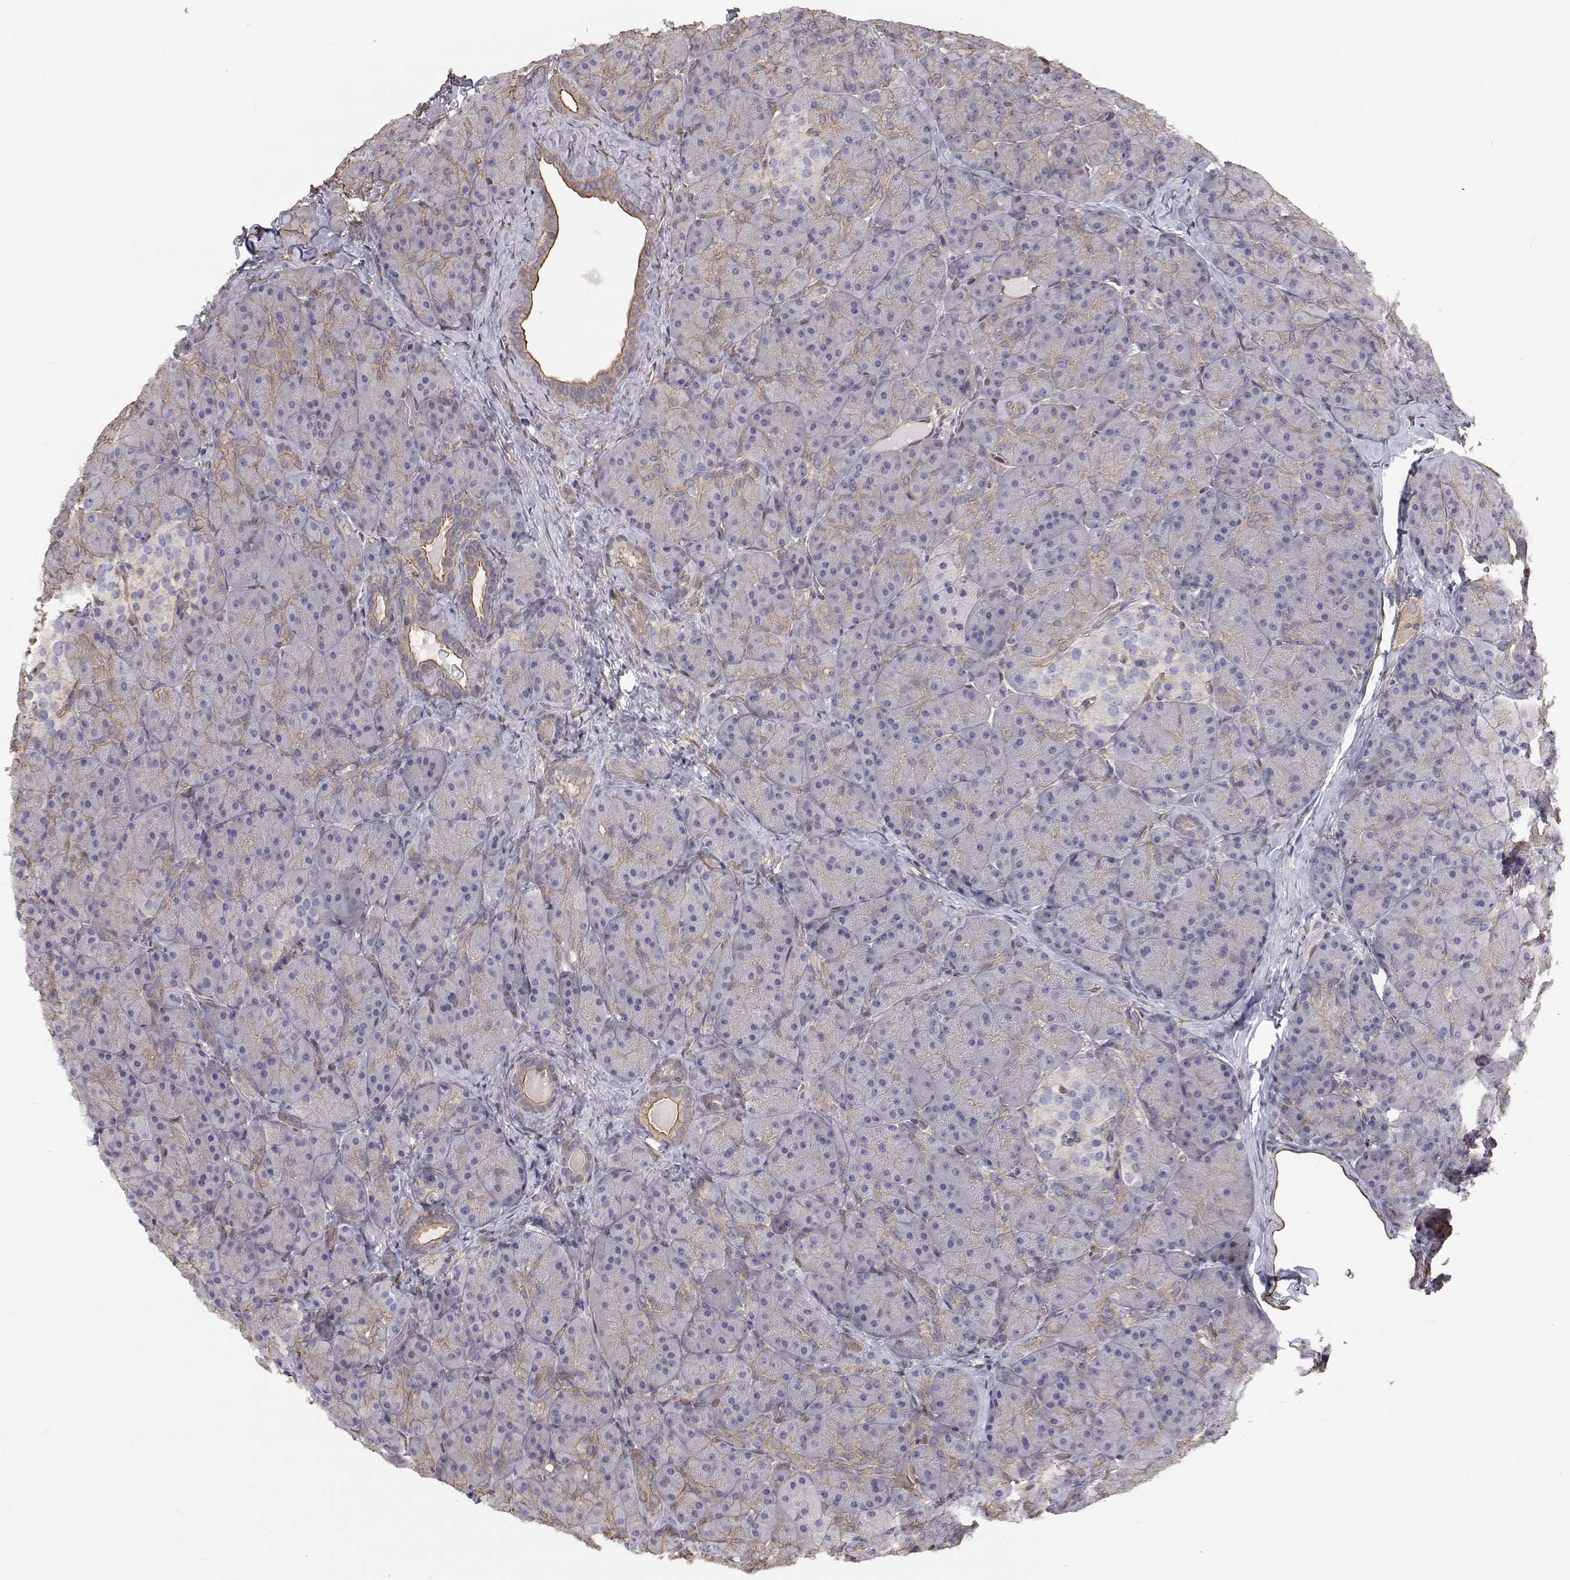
{"staining": {"intensity": "weak", "quantity": "<25%", "location": "cytoplasmic/membranous"}, "tissue": "pancreas", "cell_type": "Exocrine glandular cells", "image_type": "normal", "snomed": [{"axis": "morphology", "description": "Normal tissue, NOS"}, {"axis": "topography", "description": "Pancreas"}], "caption": "There is no significant staining in exocrine glandular cells of pancreas. The staining was performed using DAB to visualize the protein expression in brown, while the nuclei were stained in blue with hematoxylin (Magnification: 20x).", "gene": "GSDMA", "patient": {"sex": "male", "age": 57}}